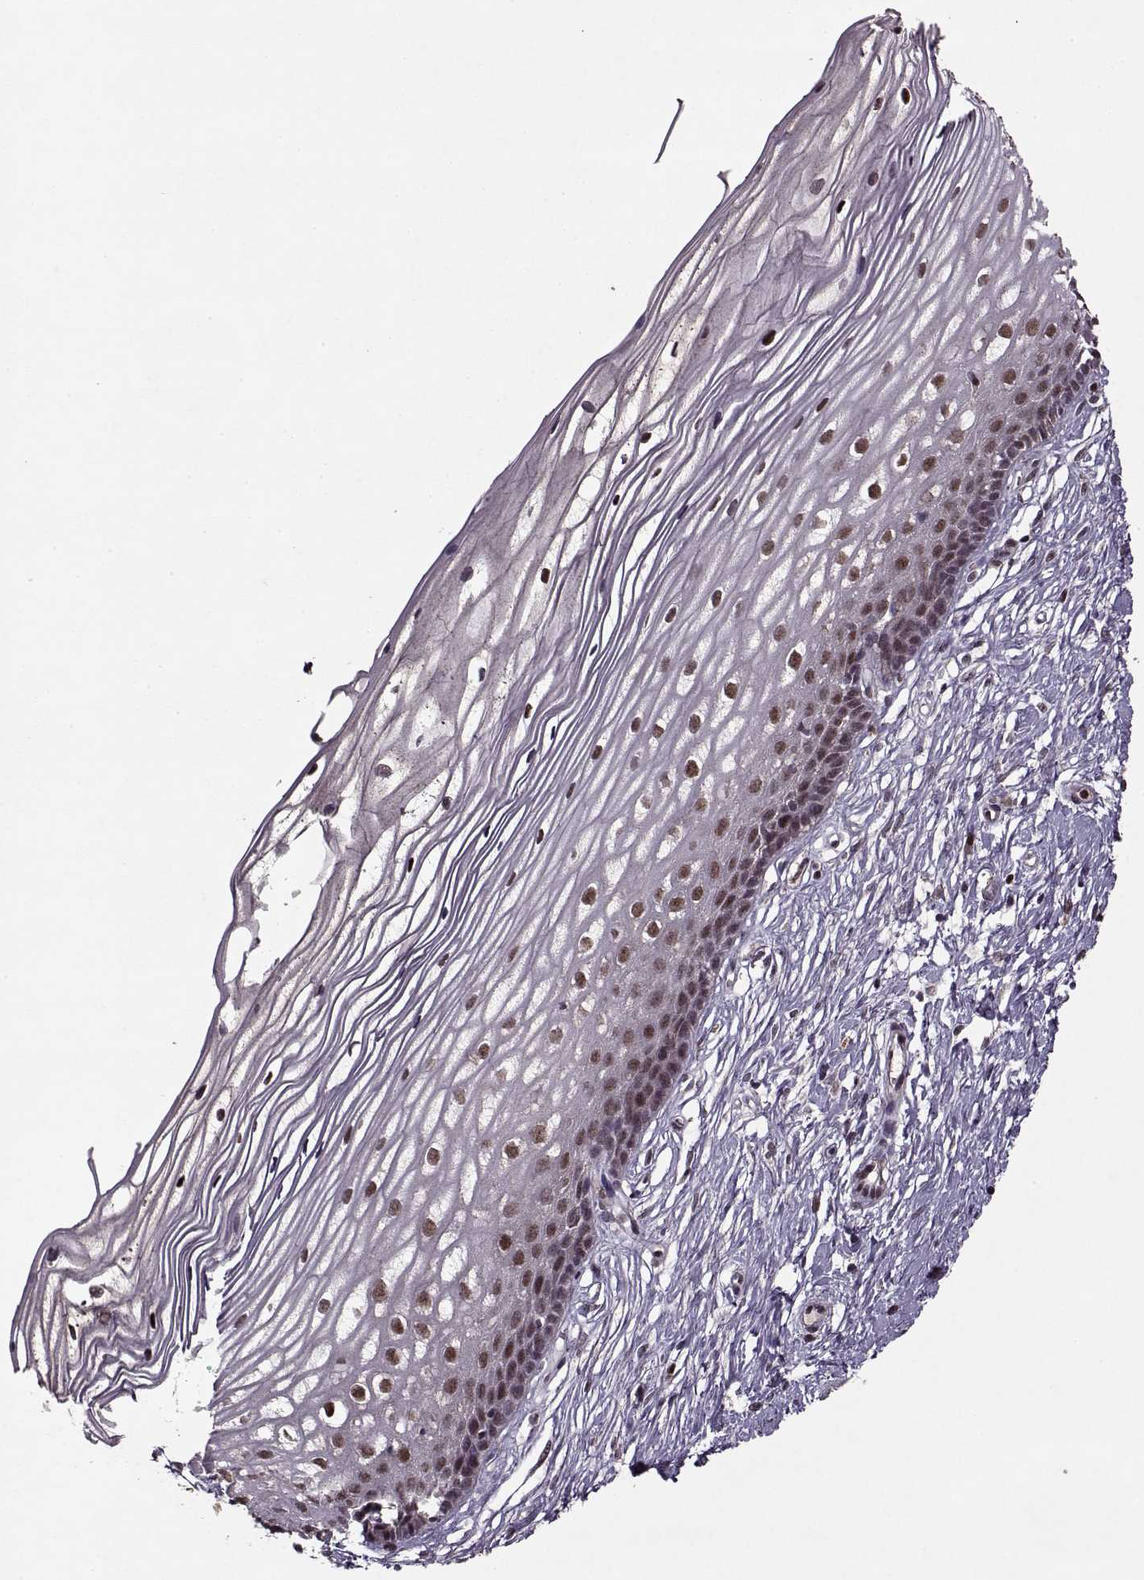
{"staining": {"intensity": "moderate", "quantity": ">75%", "location": "nuclear"}, "tissue": "cervix", "cell_type": "Glandular cells", "image_type": "normal", "snomed": [{"axis": "morphology", "description": "Normal tissue, NOS"}, {"axis": "topography", "description": "Cervix"}], "caption": "Immunohistochemistry (DAB (3,3'-diaminobenzidine)) staining of benign human cervix demonstrates moderate nuclear protein positivity in about >75% of glandular cells. Nuclei are stained in blue.", "gene": "PSMA7", "patient": {"sex": "female", "age": 40}}